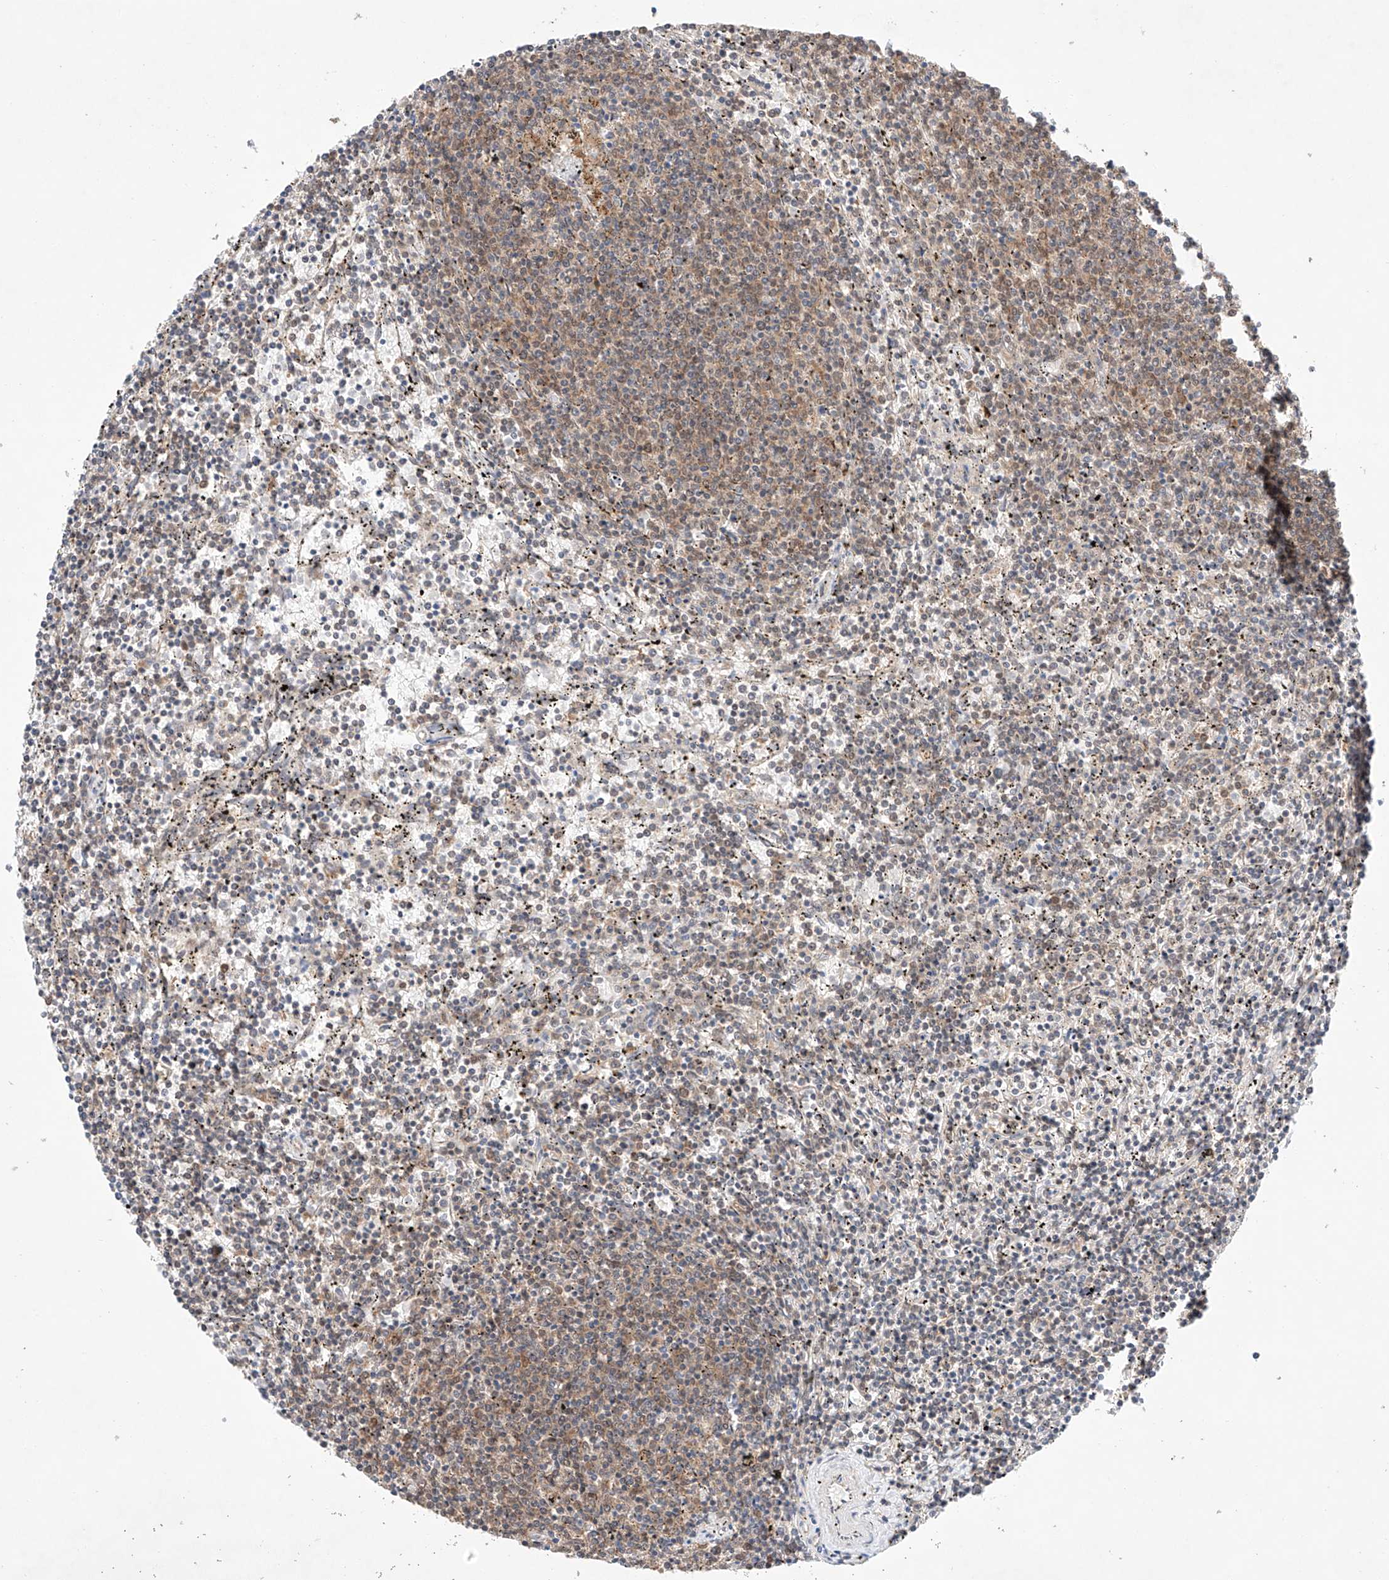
{"staining": {"intensity": "negative", "quantity": "none", "location": "none"}, "tissue": "lymphoma", "cell_type": "Tumor cells", "image_type": "cancer", "snomed": [{"axis": "morphology", "description": "Malignant lymphoma, non-Hodgkin's type, Low grade"}, {"axis": "topography", "description": "Spleen"}], "caption": "Tumor cells are negative for protein expression in human low-grade malignant lymphoma, non-Hodgkin's type.", "gene": "TSR2", "patient": {"sex": "female", "age": 50}}